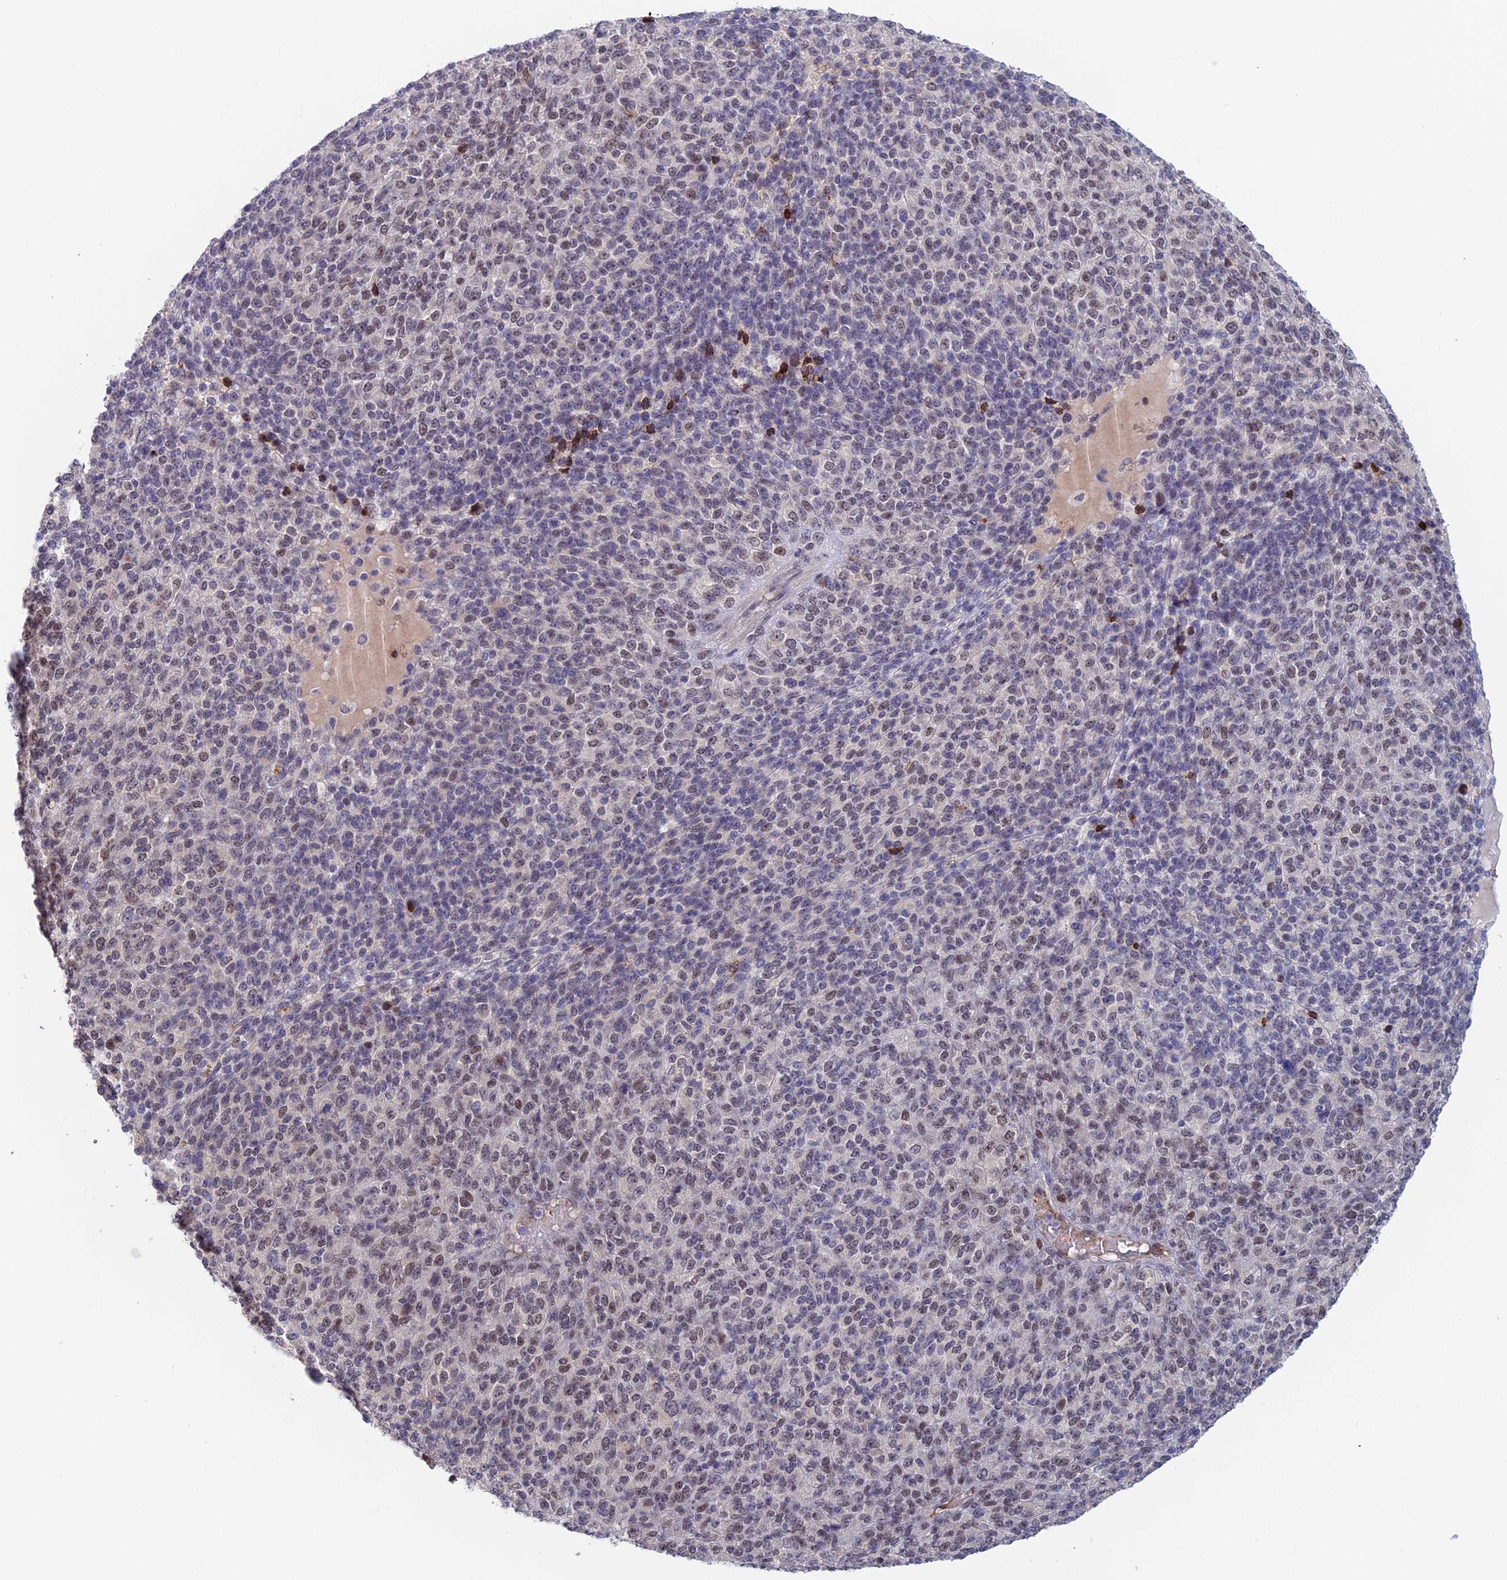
{"staining": {"intensity": "strong", "quantity": "25%-75%", "location": "nuclear"}, "tissue": "melanoma", "cell_type": "Tumor cells", "image_type": "cancer", "snomed": [{"axis": "morphology", "description": "Malignant melanoma, Metastatic site"}, {"axis": "topography", "description": "Brain"}], "caption": "This is a histology image of immunohistochemistry (IHC) staining of malignant melanoma (metastatic site), which shows strong positivity in the nuclear of tumor cells.", "gene": "ZUP1", "patient": {"sex": "female", "age": 56}}